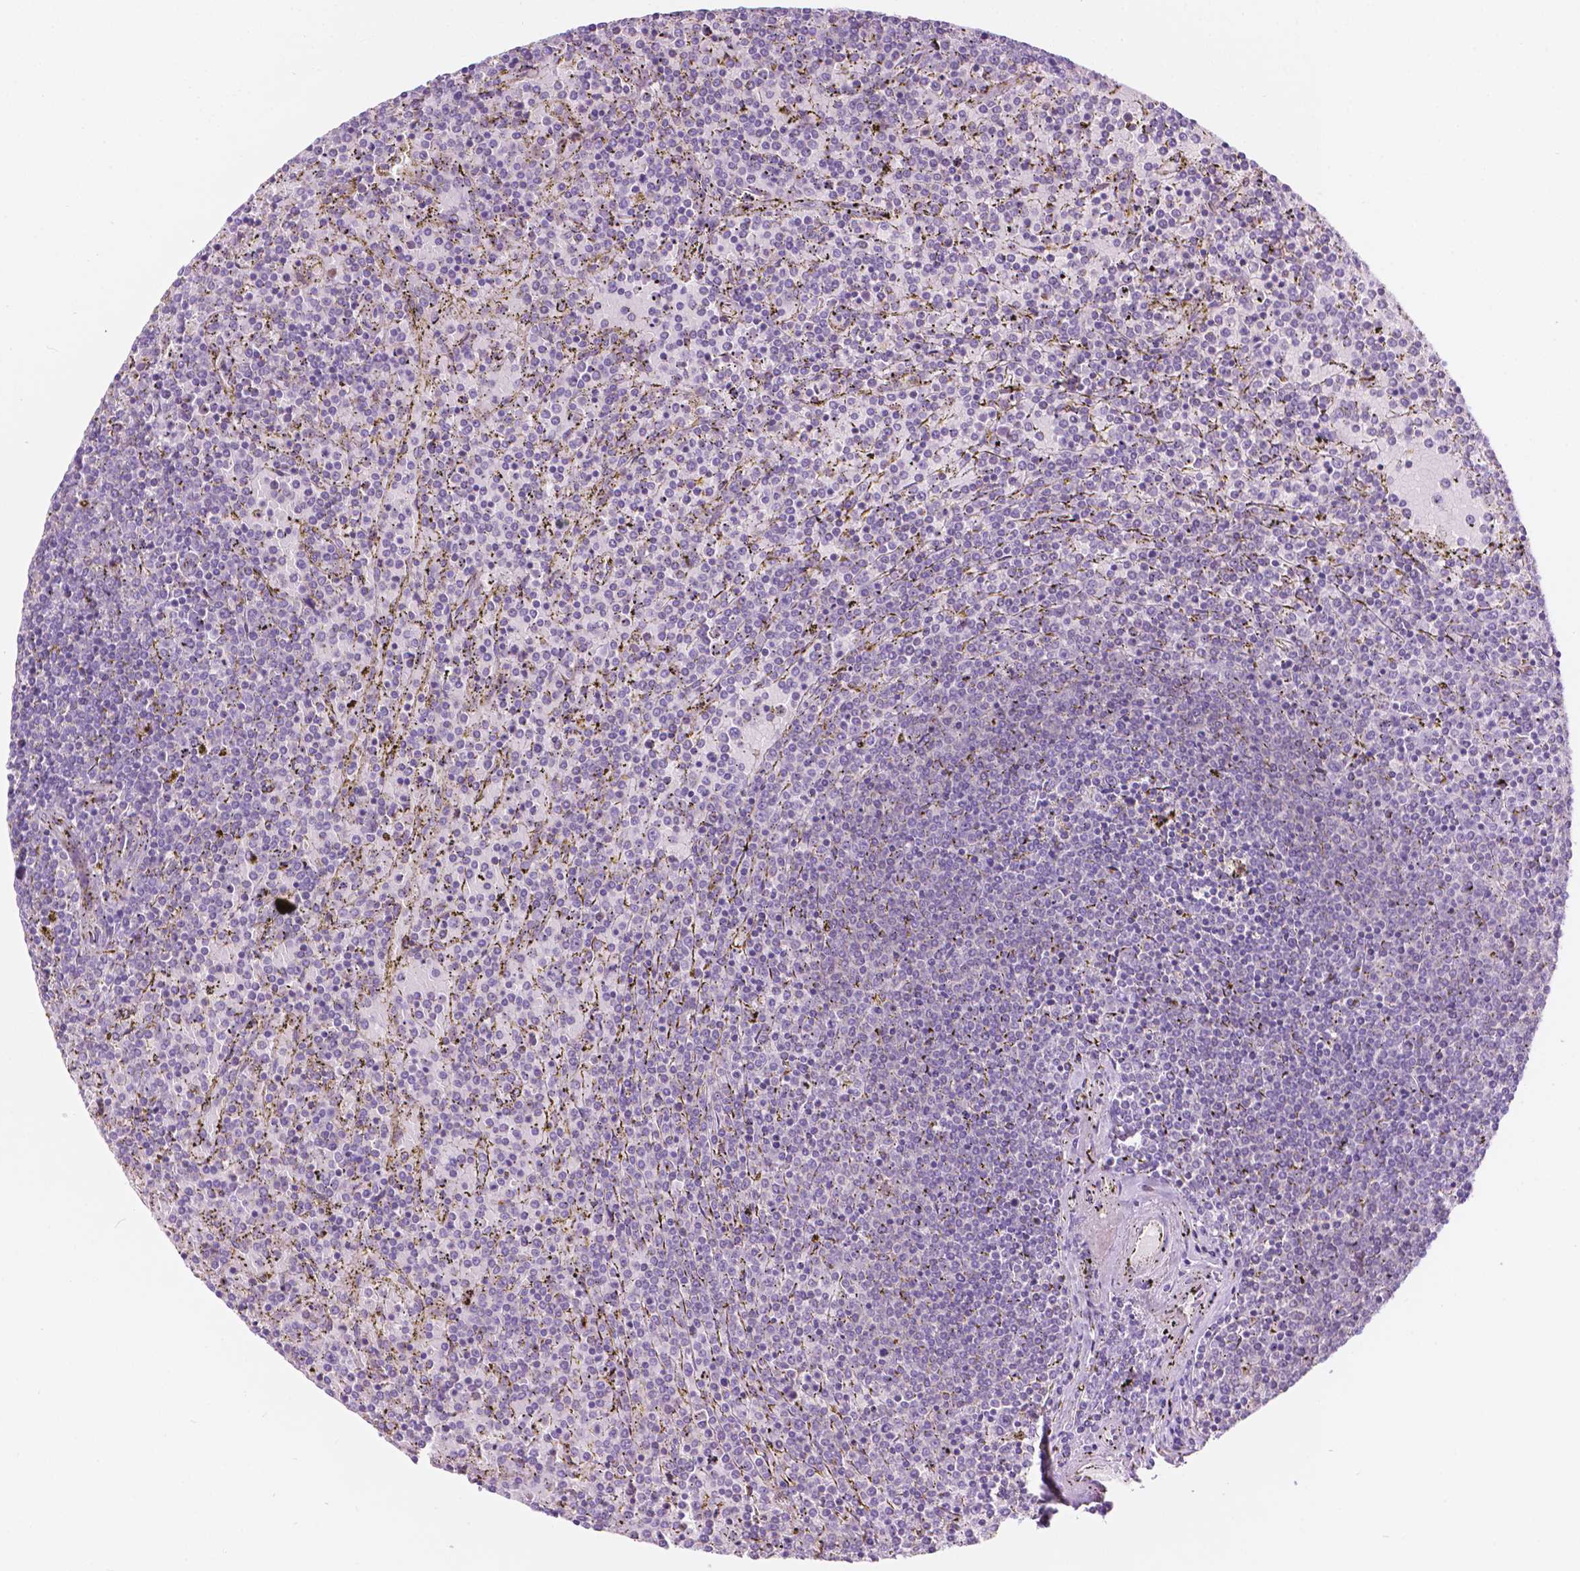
{"staining": {"intensity": "negative", "quantity": "none", "location": "none"}, "tissue": "lymphoma", "cell_type": "Tumor cells", "image_type": "cancer", "snomed": [{"axis": "morphology", "description": "Malignant lymphoma, non-Hodgkin's type, Low grade"}, {"axis": "topography", "description": "Spleen"}], "caption": "DAB immunohistochemical staining of human lymphoma exhibits no significant staining in tumor cells.", "gene": "NOS1AP", "patient": {"sex": "female", "age": 77}}